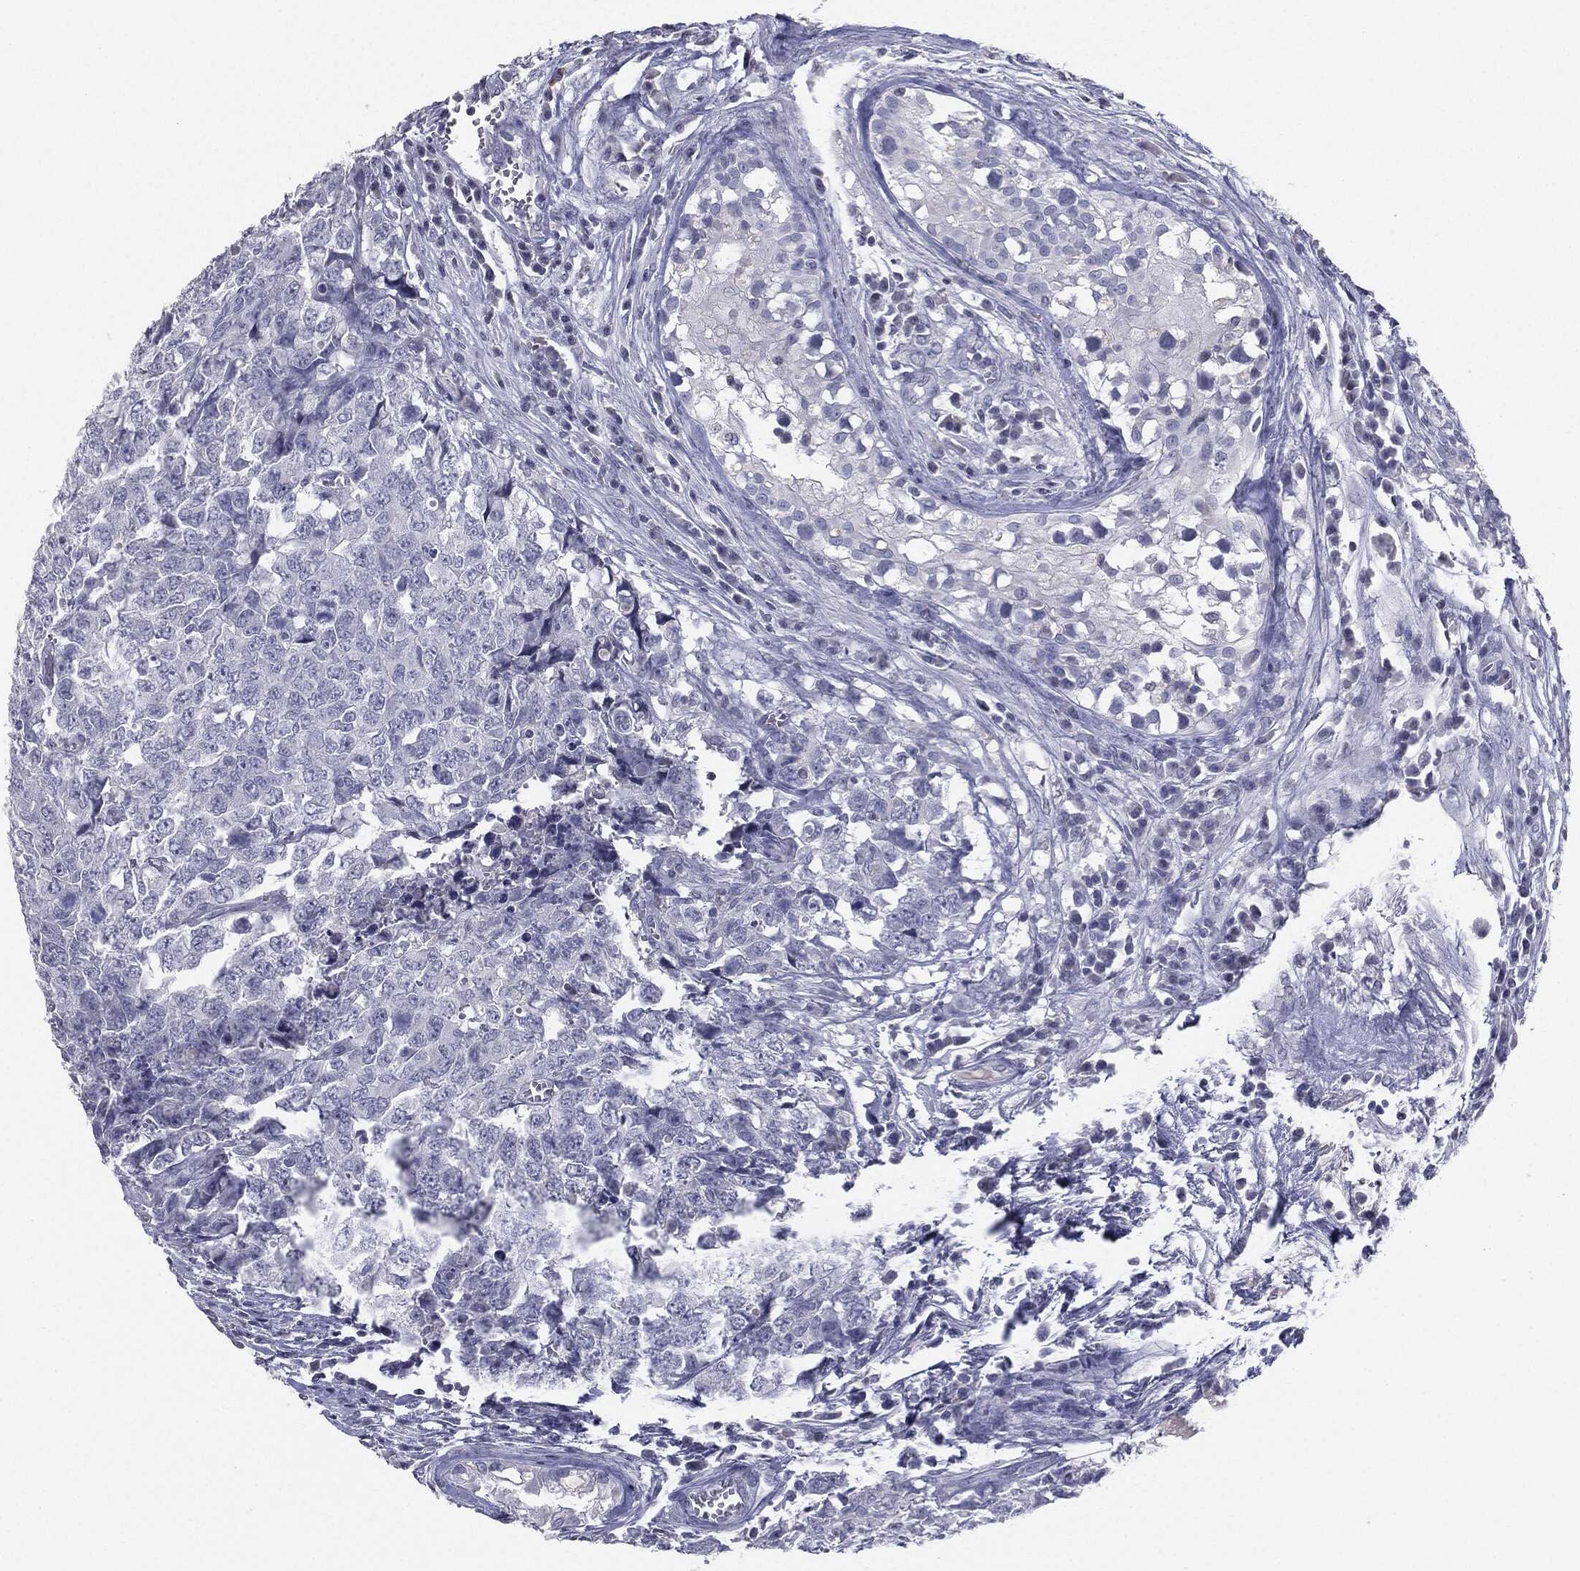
{"staining": {"intensity": "negative", "quantity": "none", "location": "none"}, "tissue": "testis cancer", "cell_type": "Tumor cells", "image_type": "cancer", "snomed": [{"axis": "morphology", "description": "Carcinoma, Embryonal, NOS"}, {"axis": "topography", "description": "Testis"}], "caption": "A photomicrograph of testis embryonal carcinoma stained for a protein displays no brown staining in tumor cells.", "gene": "SERPINB4", "patient": {"sex": "male", "age": 23}}